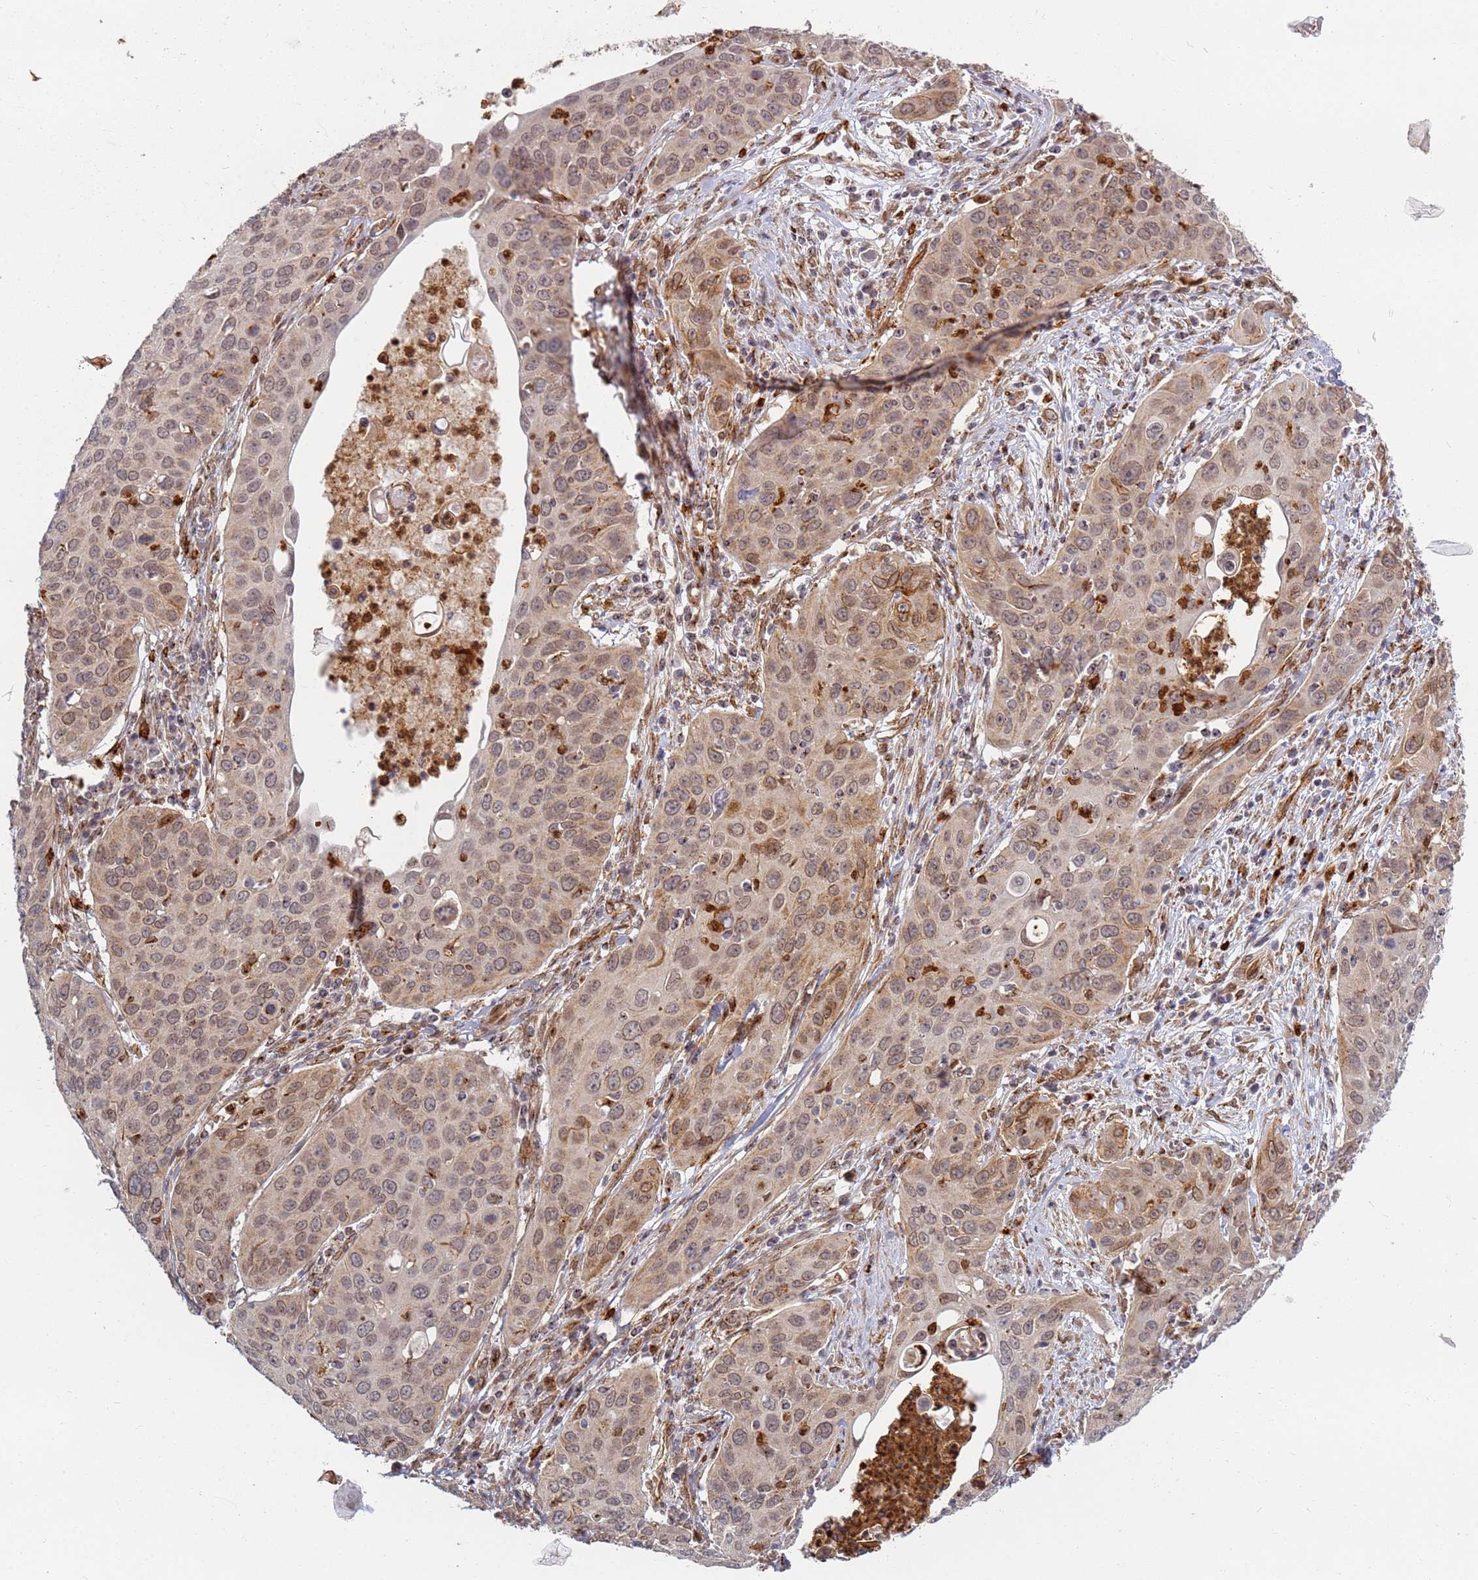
{"staining": {"intensity": "moderate", "quantity": ">75%", "location": "cytoplasmic/membranous,nuclear"}, "tissue": "cervical cancer", "cell_type": "Tumor cells", "image_type": "cancer", "snomed": [{"axis": "morphology", "description": "Squamous cell carcinoma, NOS"}, {"axis": "topography", "description": "Cervix"}], "caption": "Immunohistochemical staining of squamous cell carcinoma (cervical) reveals medium levels of moderate cytoplasmic/membranous and nuclear protein positivity in about >75% of tumor cells. (DAB IHC with brightfield microscopy, high magnification).", "gene": "CEP170", "patient": {"sex": "female", "age": 36}}